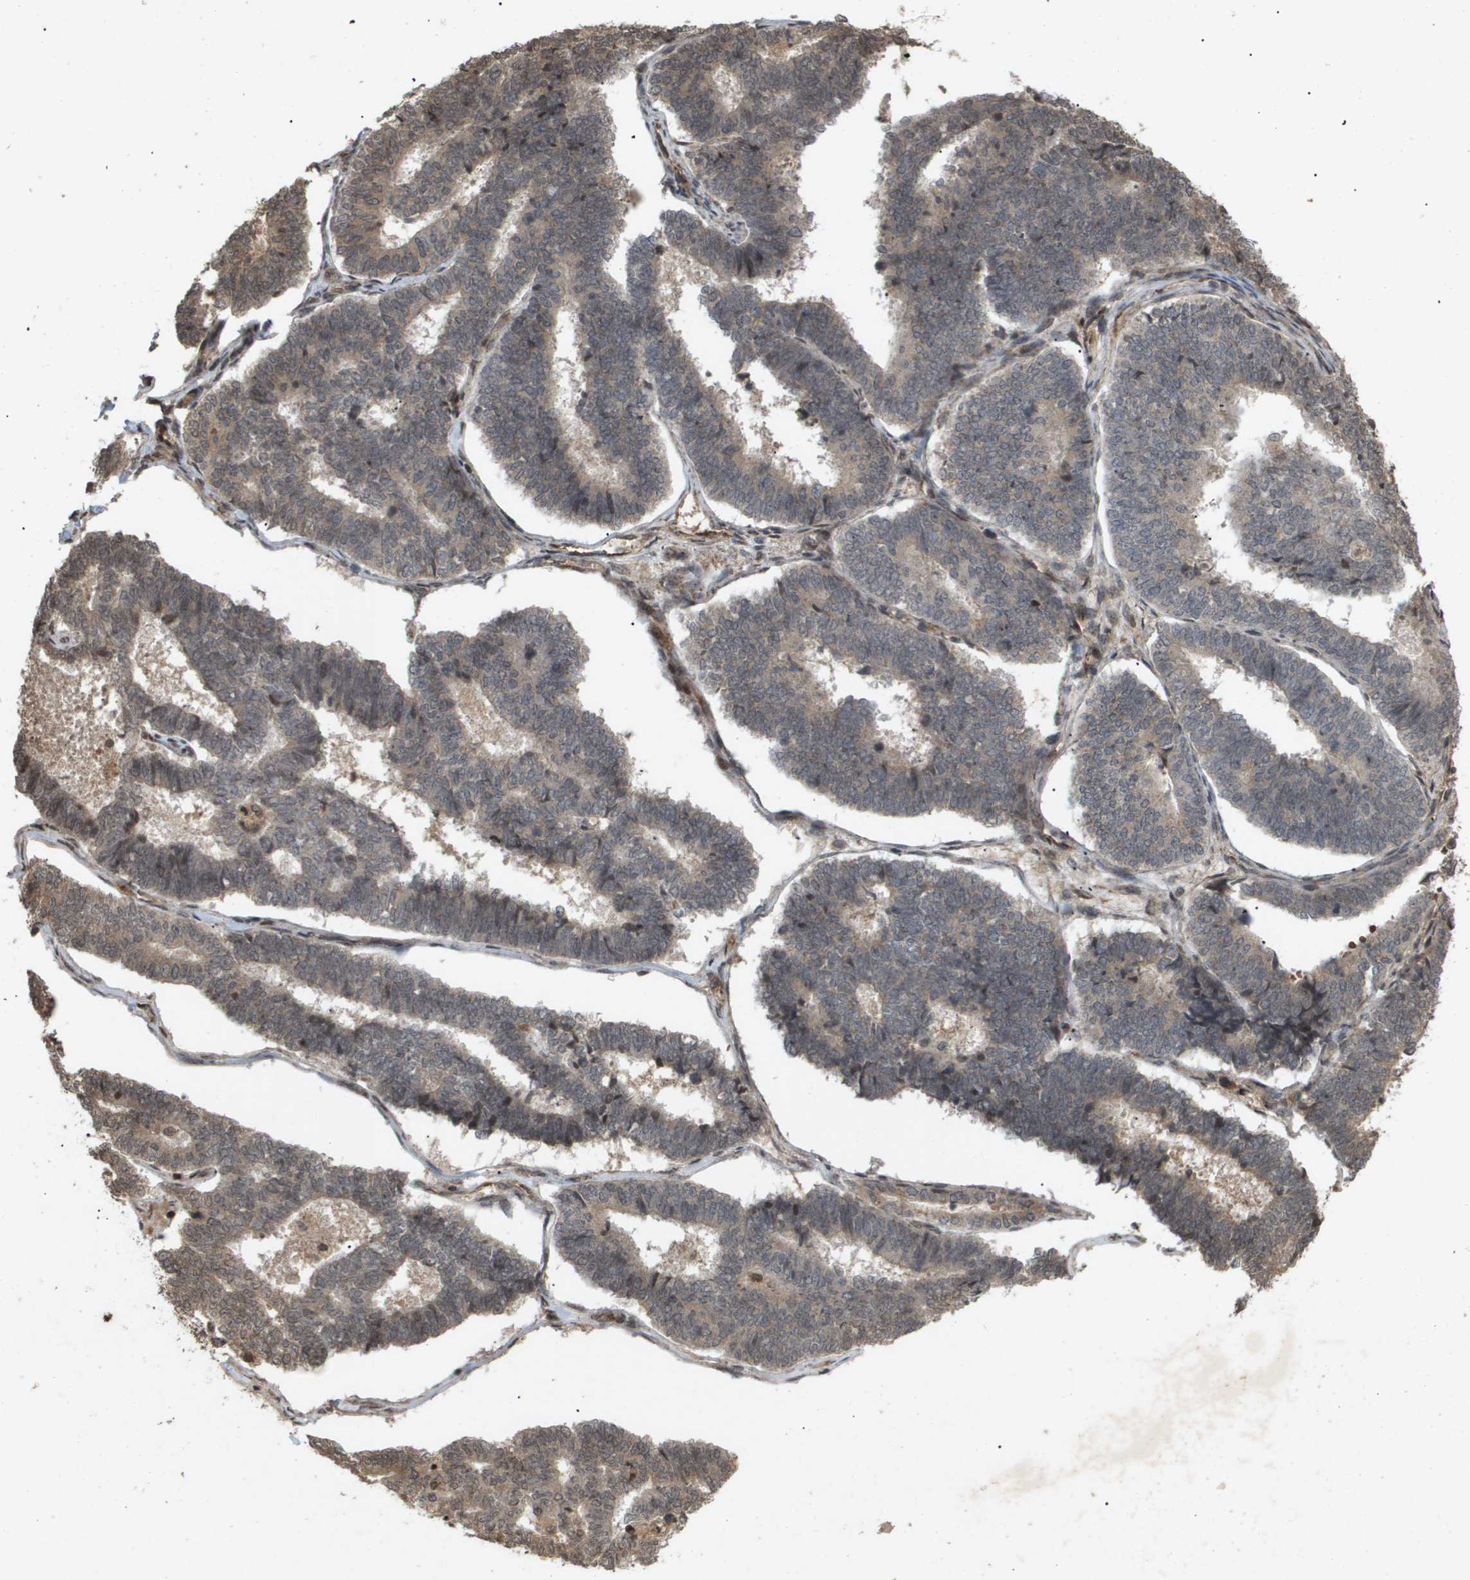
{"staining": {"intensity": "negative", "quantity": "none", "location": "none"}, "tissue": "endometrial cancer", "cell_type": "Tumor cells", "image_type": "cancer", "snomed": [{"axis": "morphology", "description": "Adenocarcinoma, NOS"}, {"axis": "topography", "description": "Endometrium"}], "caption": "A histopathology image of human adenocarcinoma (endometrial) is negative for staining in tumor cells. (DAB (3,3'-diaminobenzidine) IHC with hematoxylin counter stain).", "gene": "HSPA6", "patient": {"sex": "female", "age": 70}}